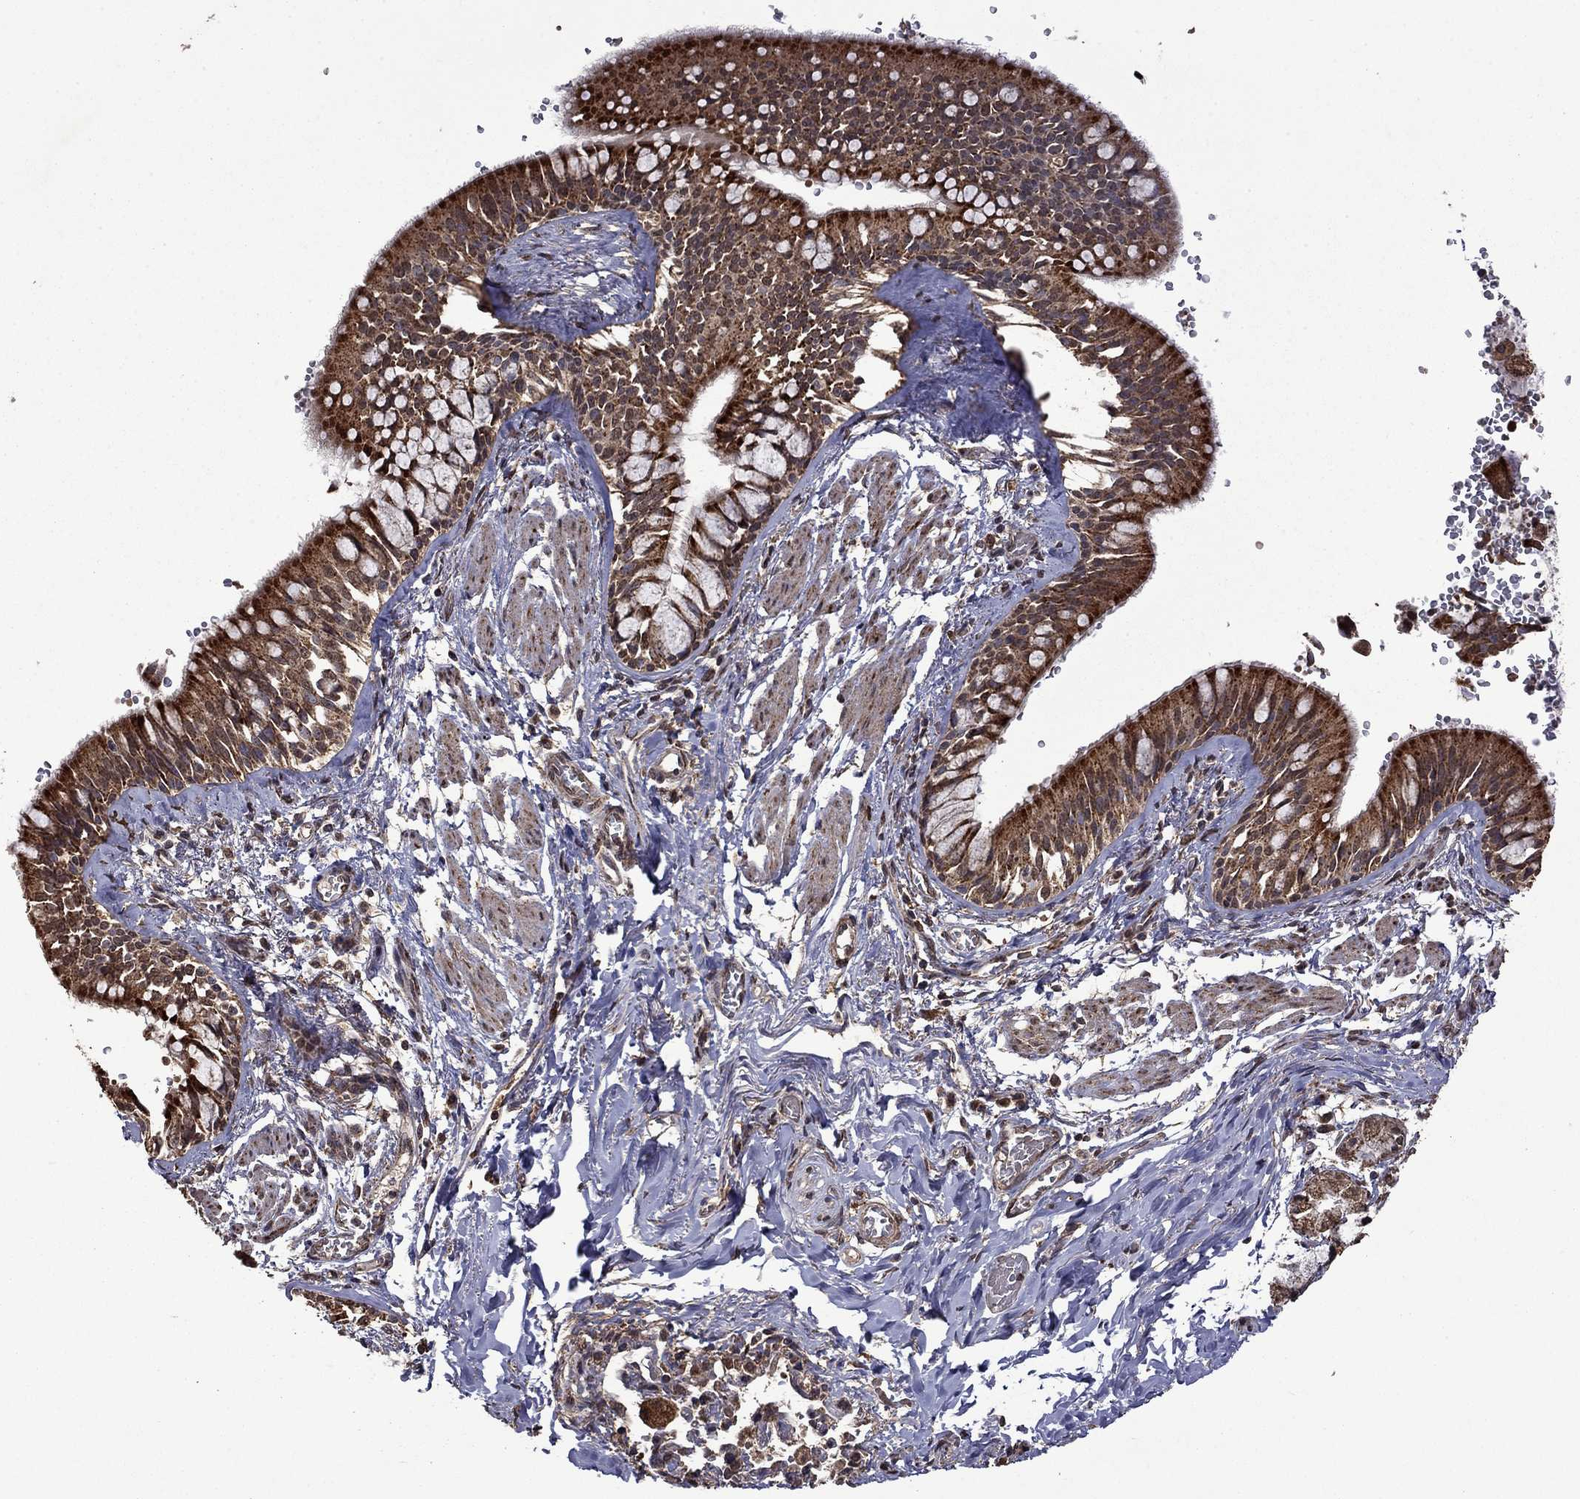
{"staining": {"intensity": "strong", "quantity": "25%-75%", "location": "cytoplasmic/membranous"}, "tissue": "bronchus", "cell_type": "Respiratory epithelial cells", "image_type": "normal", "snomed": [{"axis": "morphology", "description": "Normal tissue, NOS"}, {"axis": "topography", "description": "Bronchus"}, {"axis": "topography", "description": "Lung"}], "caption": "Human bronchus stained with a brown dye displays strong cytoplasmic/membranous positive positivity in about 25%-75% of respiratory epithelial cells.", "gene": "ITM2B", "patient": {"sex": "female", "age": 57}}